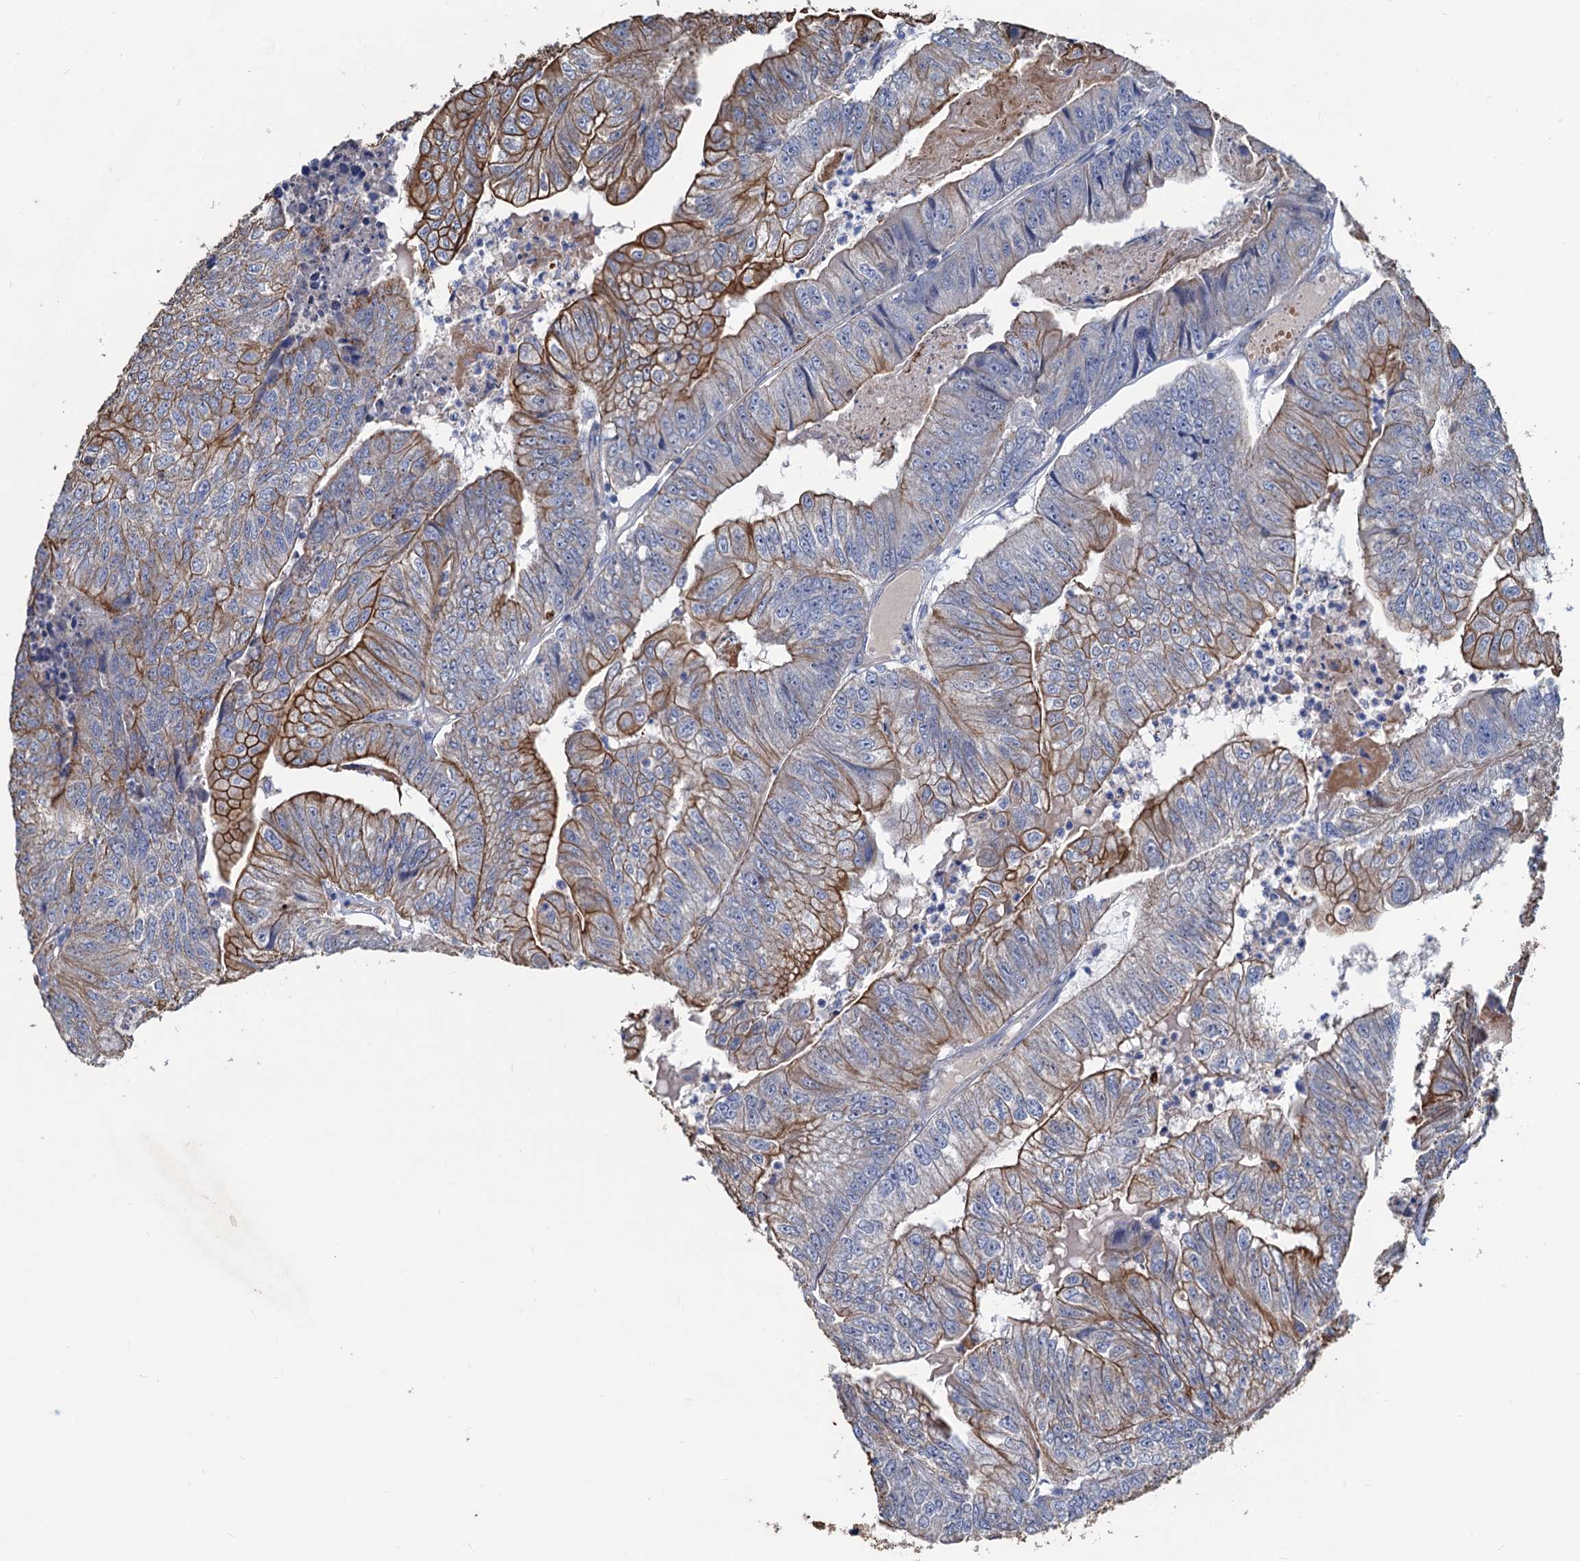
{"staining": {"intensity": "moderate", "quantity": ">75%", "location": "cytoplasmic/membranous"}, "tissue": "colorectal cancer", "cell_type": "Tumor cells", "image_type": "cancer", "snomed": [{"axis": "morphology", "description": "Adenocarcinoma, NOS"}, {"axis": "topography", "description": "Colon"}], "caption": "Approximately >75% of tumor cells in colorectal cancer reveal moderate cytoplasmic/membranous protein staining as visualized by brown immunohistochemical staining.", "gene": "SMCO3", "patient": {"sex": "female", "age": 67}}